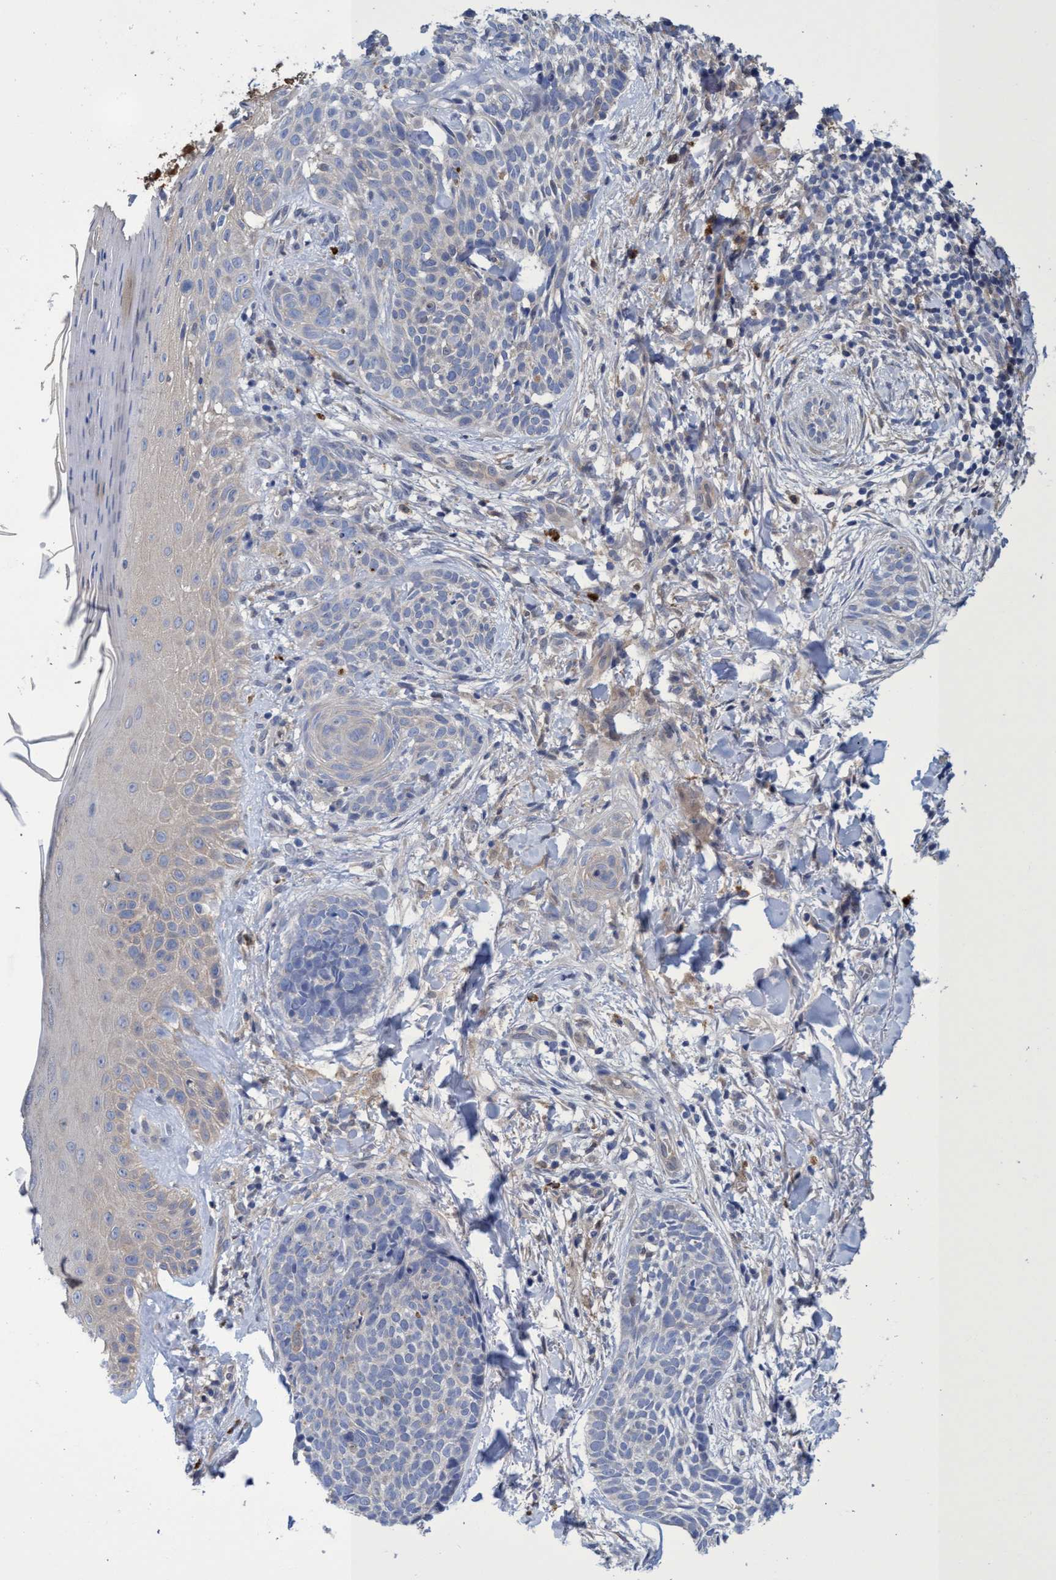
{"staining": {"intensity": "negative", "quantity": "none", "location": "none"}, "tissue": "skin cancer", "cell_type": "Tumor cells", "image_type": "cancer", "snomed": [{"axis": "morphology", "description": "Normal tissue, NOS"}, {"axis": "morphology", "description": "Basal cell carcinoma"}, {"axis": "topography", "description": "Skin"}], "caption": "Protein analysis of skin basal cell carcinoma shows no significant expression in tumor cells.", "gene": "PNPO", "patient": {"sex": "male", "age": 67}}